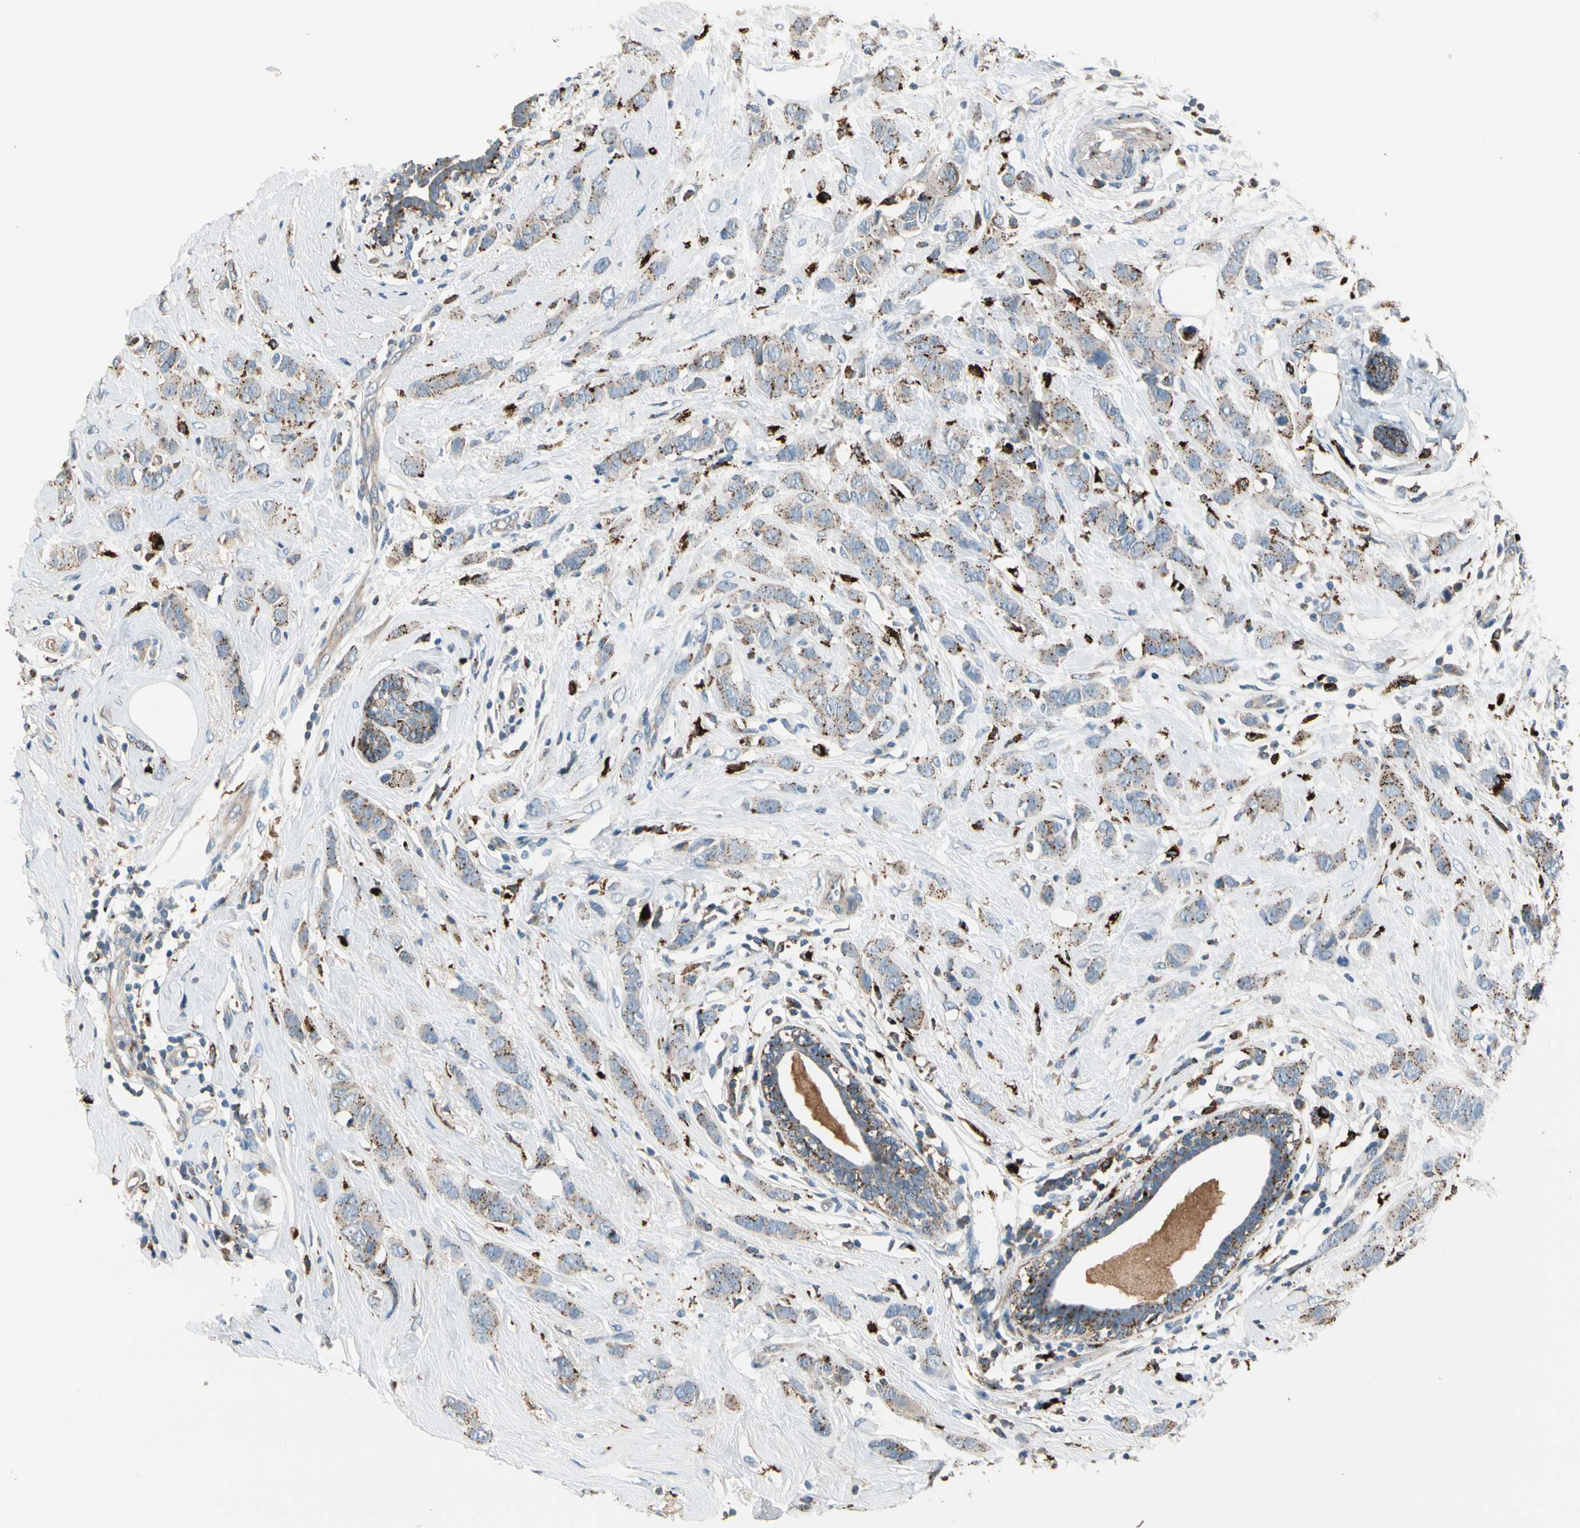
{"staining": {"intensity": "moderate", "quantity": ">75%", "location": "cytoplasmic/membranous"}, "tissue": "breast cancer", "cell_type": "Tumor cells", "image_type": "cancer", "snomed": [{"axis": "morphology", "description": "Normal tissue, NOS"}, {"axis": "morphology", "description": "Duct carcinoma"}, {"axis": "topography", "description": "Breast"}], "caption": "Approximately >75% of tumor cells in human breast cancer (intraductal carcinoma) show moderate cytoplasmic/membranous protein expression as visualized by brown immunohistochemical staining.", "gene": "GM2A", "patient": {"sex": "female", "age": 50}}